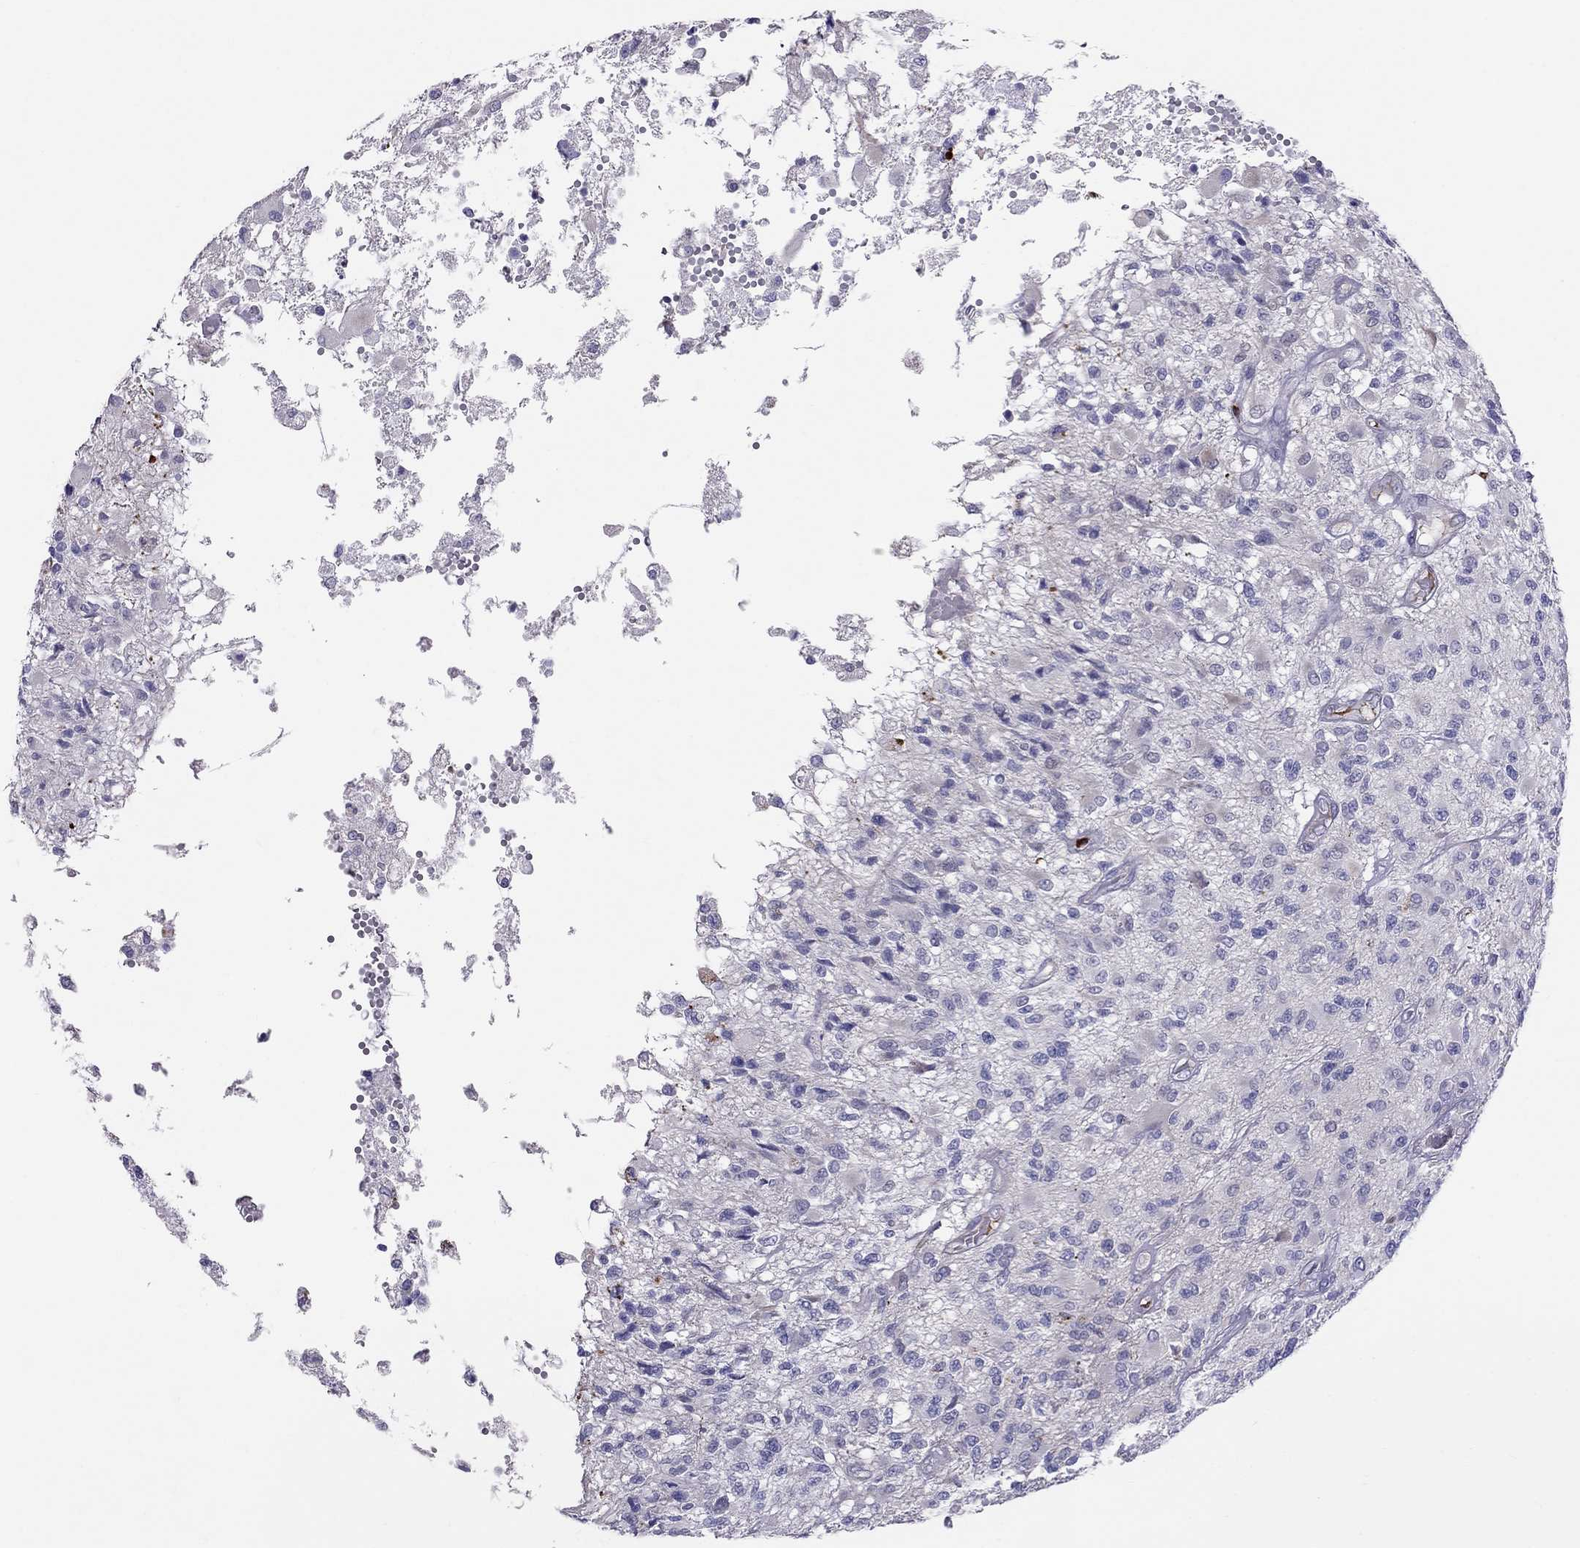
{"staining": {"intensity": "negative", "quantity": "none", "location": "none"}, "tissue": "glioma", "cell_type": "Tumor cells", "image_type": "cancer", "snomed": [{"axis": "morphology", "description": "Glioma, malignant, High grade"}, {"axis": "topography", "description": "Brain"}], "caption": "Immunohistochemistry (IHC) histopathology image of neoplastic tissue: malignant glioma (high-grade) stained with DAB demonstrates no significant protein staining in tumor cells. (DAB immunohistochemistry with hematoxylin counter stain).", "gene": "SPINT4", "patient": {"sex": "female", "age": 63}}